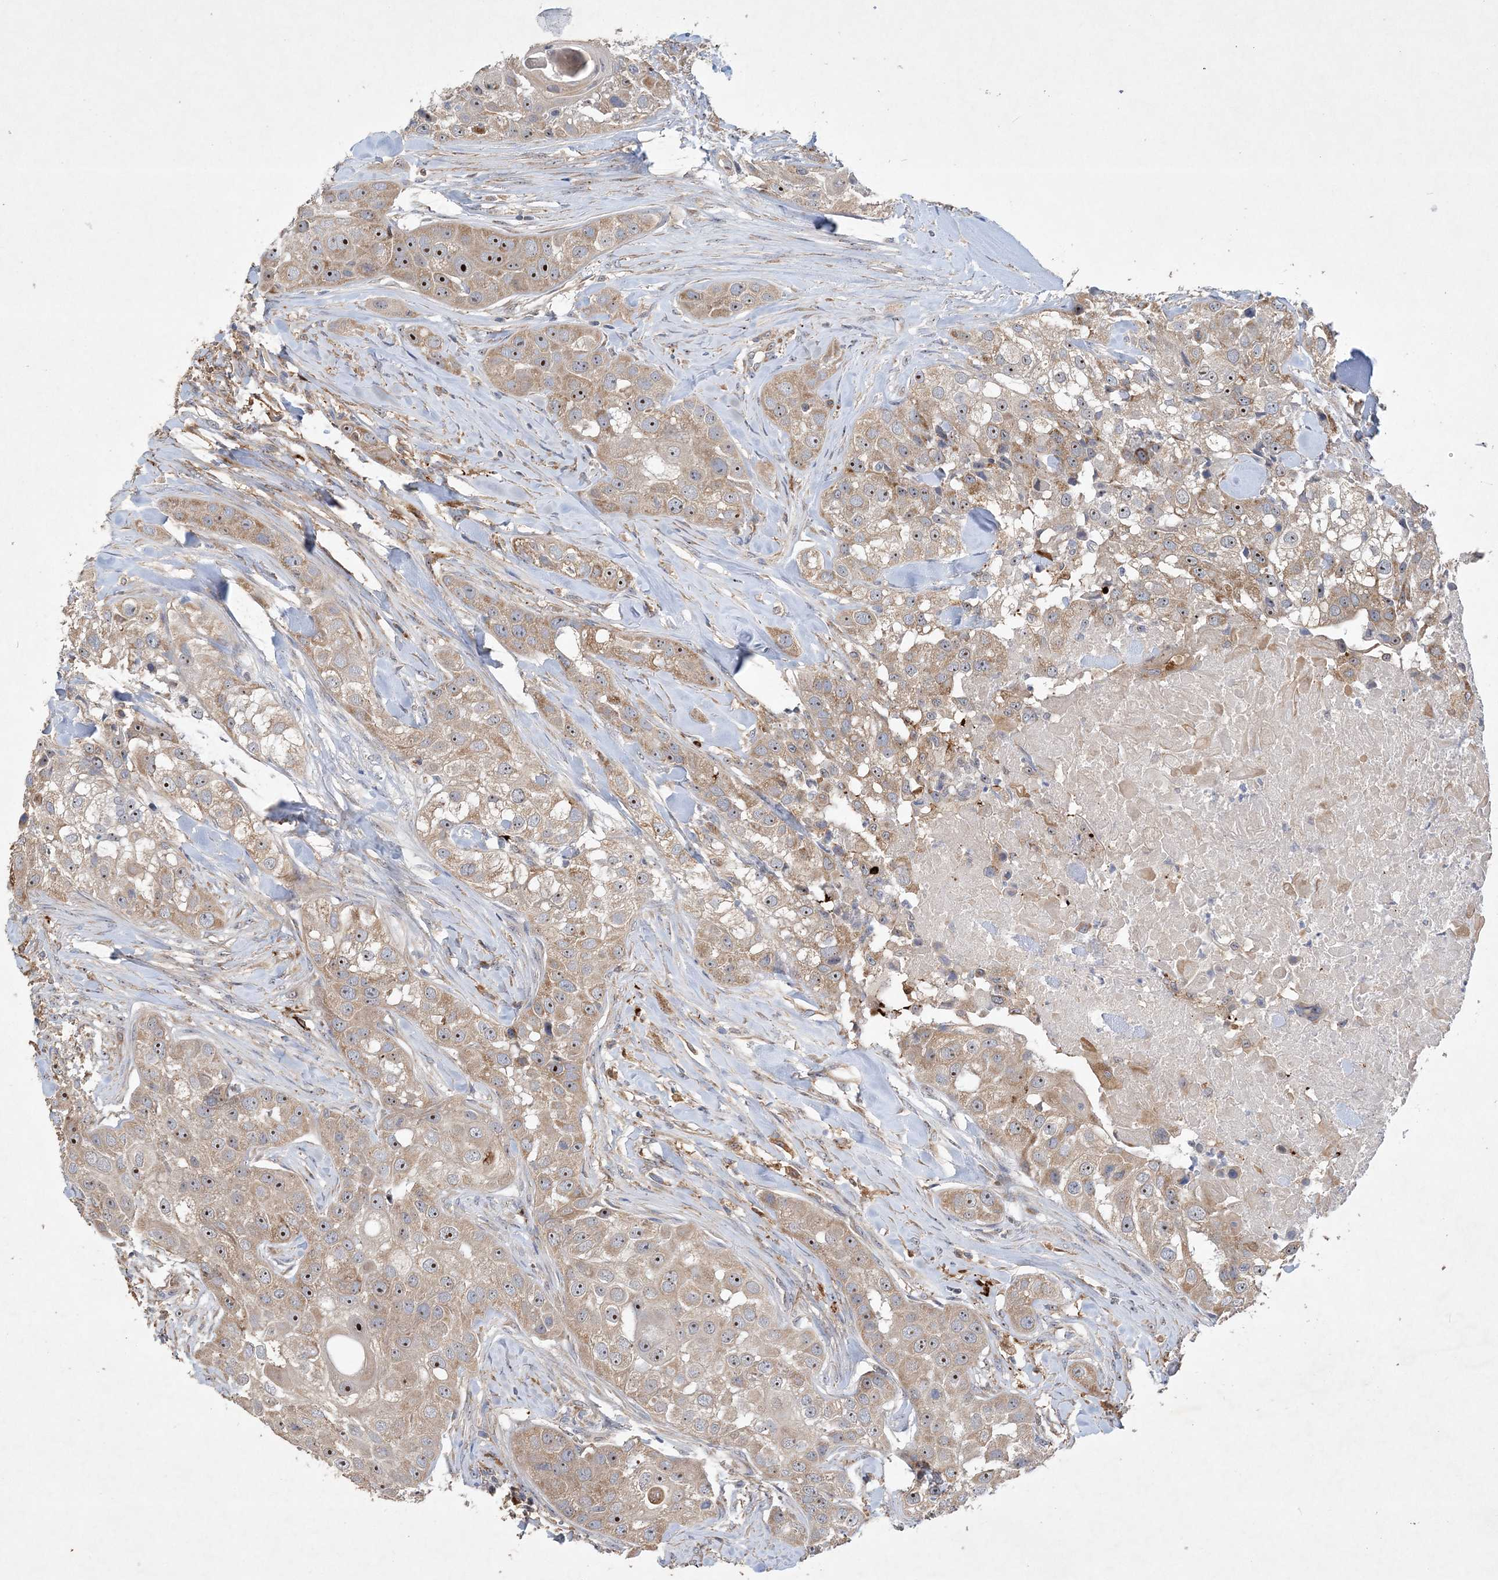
{"staining": {"intensity": "moderate", "quantity": ">75%", "location": "cytoplasmic/membranous,nuclear"}, "tissue": "head and neck cancer", "cell_type": "Tumor cells", "image_type": "cancer", "snomed": [{"axis": "morphology", "description": "Normal tissue, NOS"}, {"axis": "morphology", "description": "Squamous cell carcinoma, NOS"}, {"axis": "topography", "description": "Skeletal muscle"}, {"axis": "topography", "description": "Head-Neck"}], "caption": "Squamous cell carcinoma (head and neck) tissue demonstrates moderate cytoplasmic/membranous and nuclear staining in approximately >75% of tumor cells, visualized by immunohistochemistry.", "gene": "FEZ2", "patient": {"sex": "male", "age": 51}}